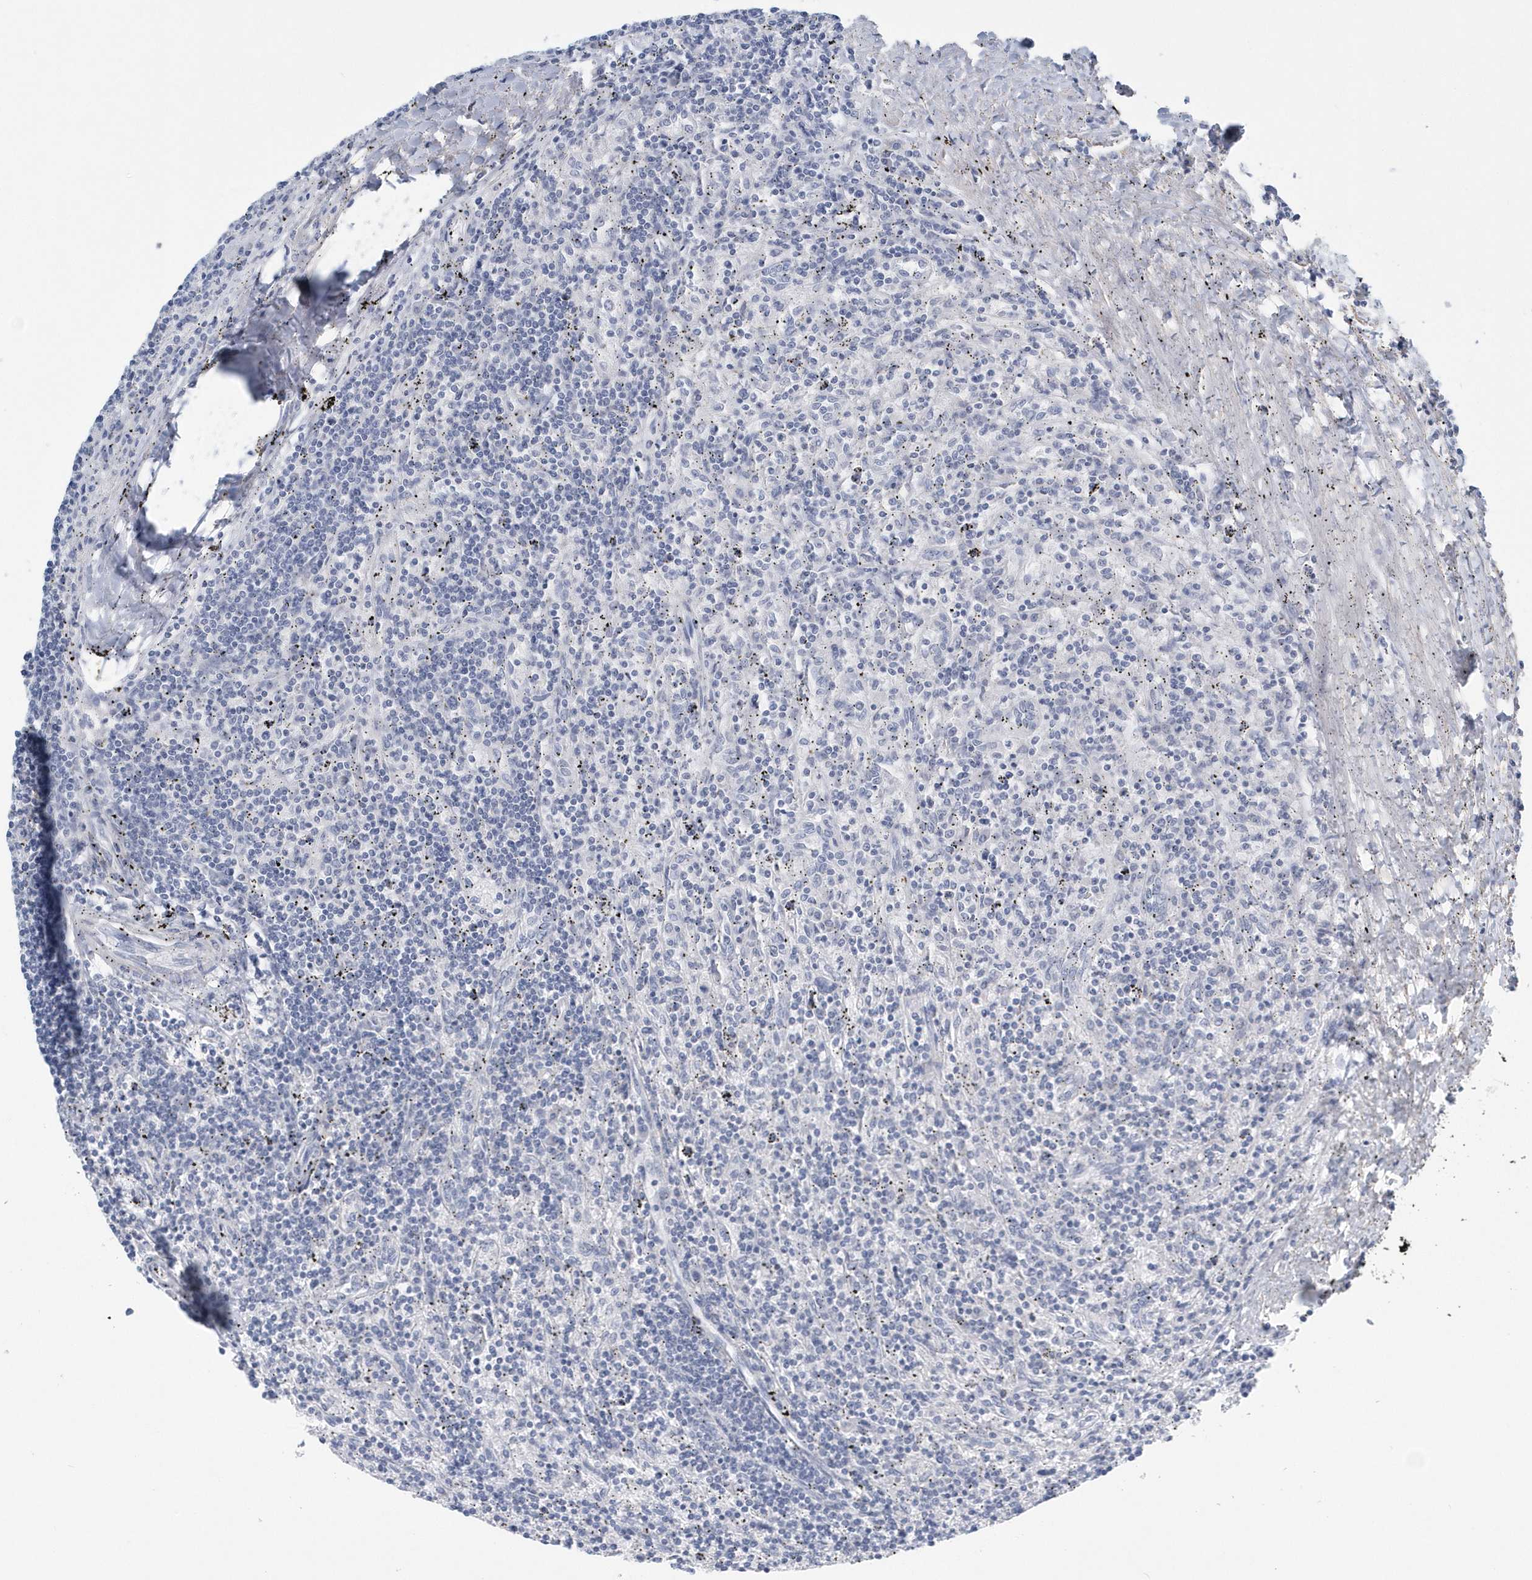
{"staining": {"intensity": "negative", "quantity": "none", "location": "none"}, "tissue": "lymphoma", "cell_type": "Tumor cells", "image_type": "cancer", "snomed": [{"axis": "morphology", "description": "Malignant lymphoma, non-Hodgkin's type, Low grade"}, {"axis": "topography", "description": "Spleen"}], "caption": "Immunohistochemical staining of malignant lymphoma, non-Hodgkin's type (low-grade) reveals no significant positivity in tumor cells.", "gene": "SPATA18", "patient": {"sex": "male", "age": 76}}